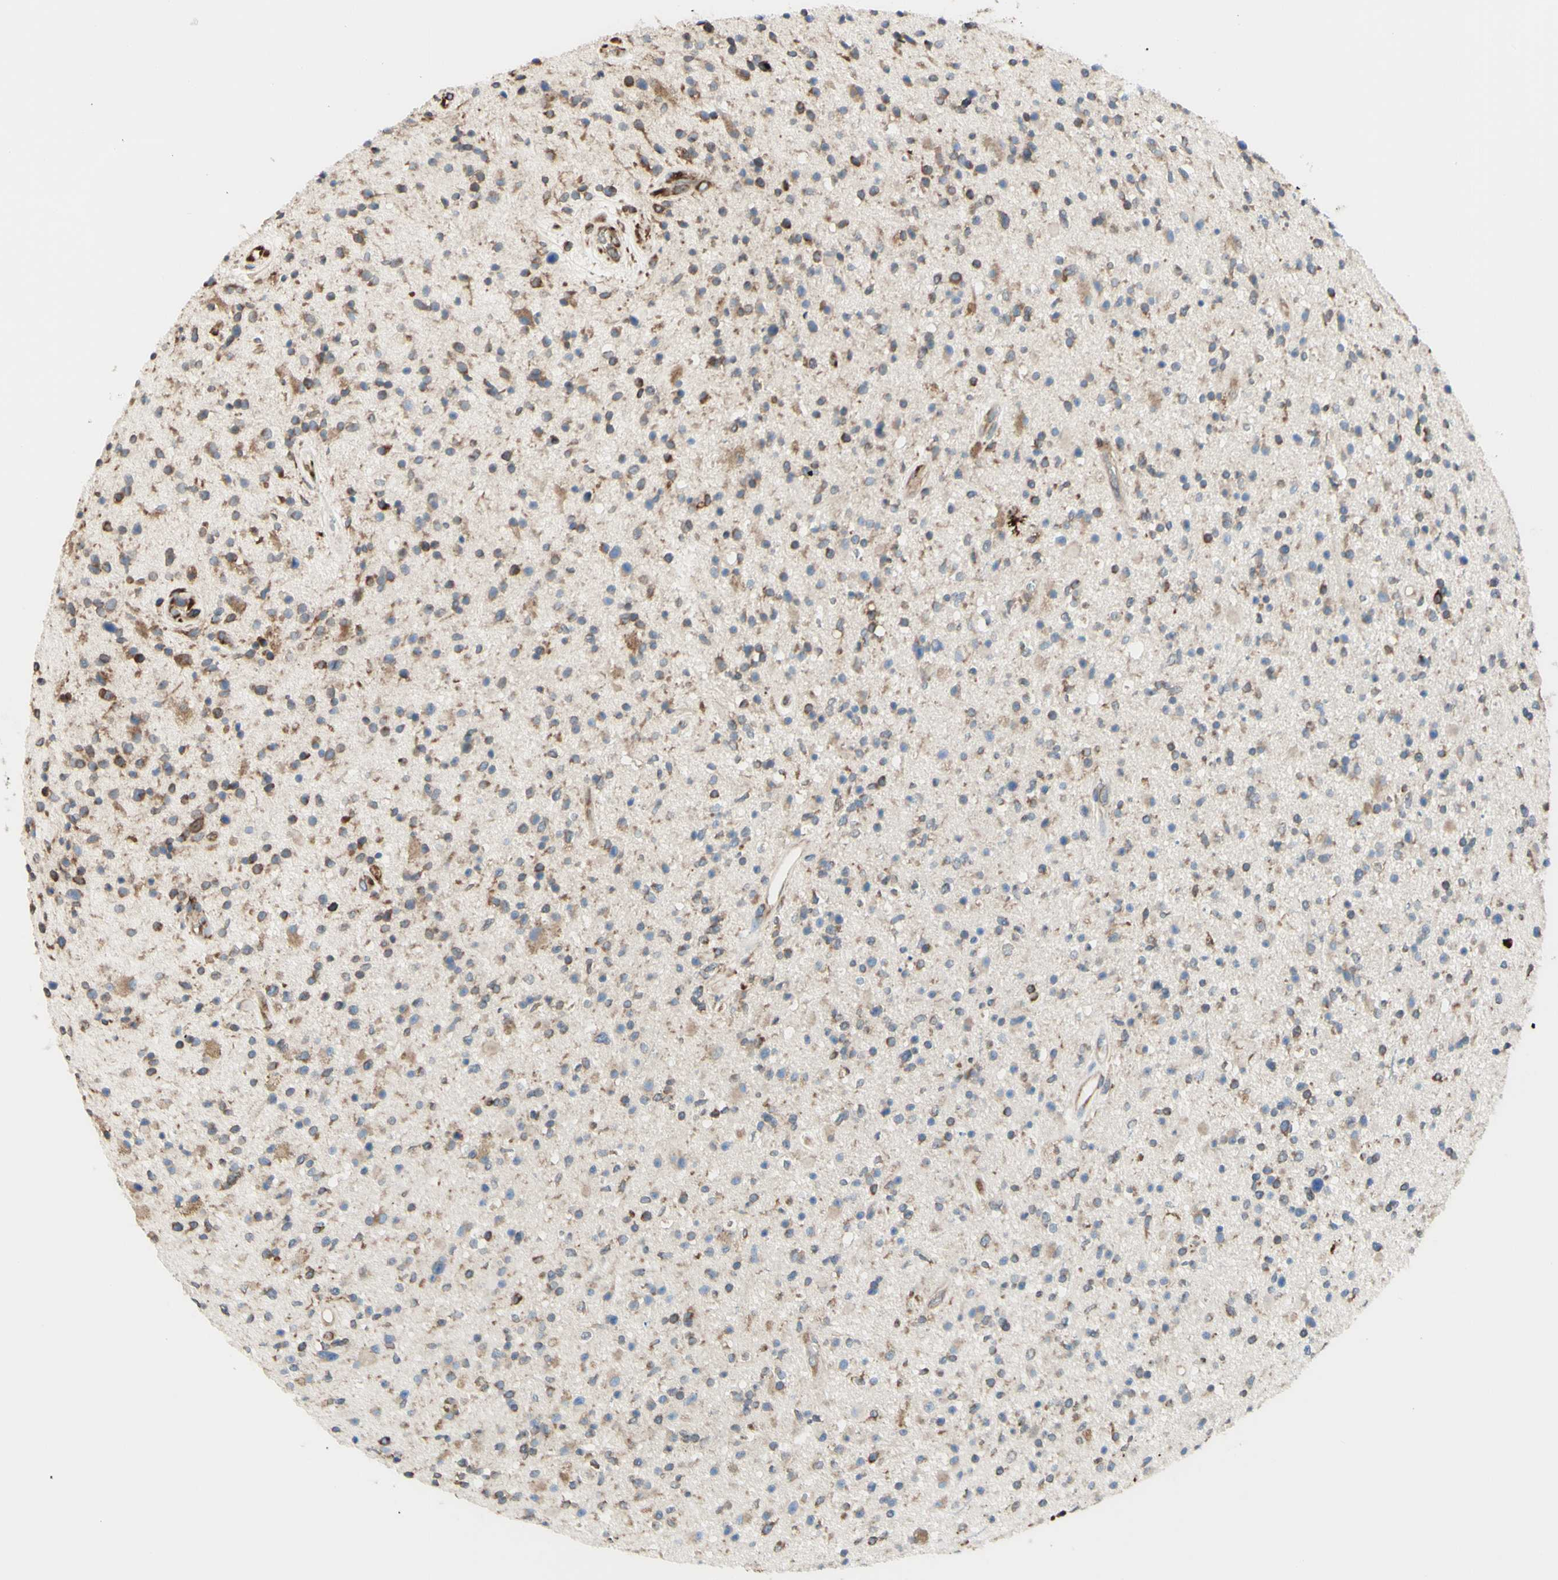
{"staining": {"intensity": "moderate", "quantity": ">75%", "location": "cytoplasmic/membranous"}, "tissue": "glioma", "cell_type": "Tumor cells", "image_type": "cancer", "snomed": [{"axis": "morphology", "description": "Glioma, malignant, High grade"}, {"axis": "topography", "description": "Brain"}], "caption": "This histopathology image shows immunohistochemistry staining of malignant glioma (high-grade), with medium moderate cytoplasmic/membranous positivity in approximately >75% of tumor cells.", "gene": "DNAJB11", "patient": {"sex": "male", "age": 33}}